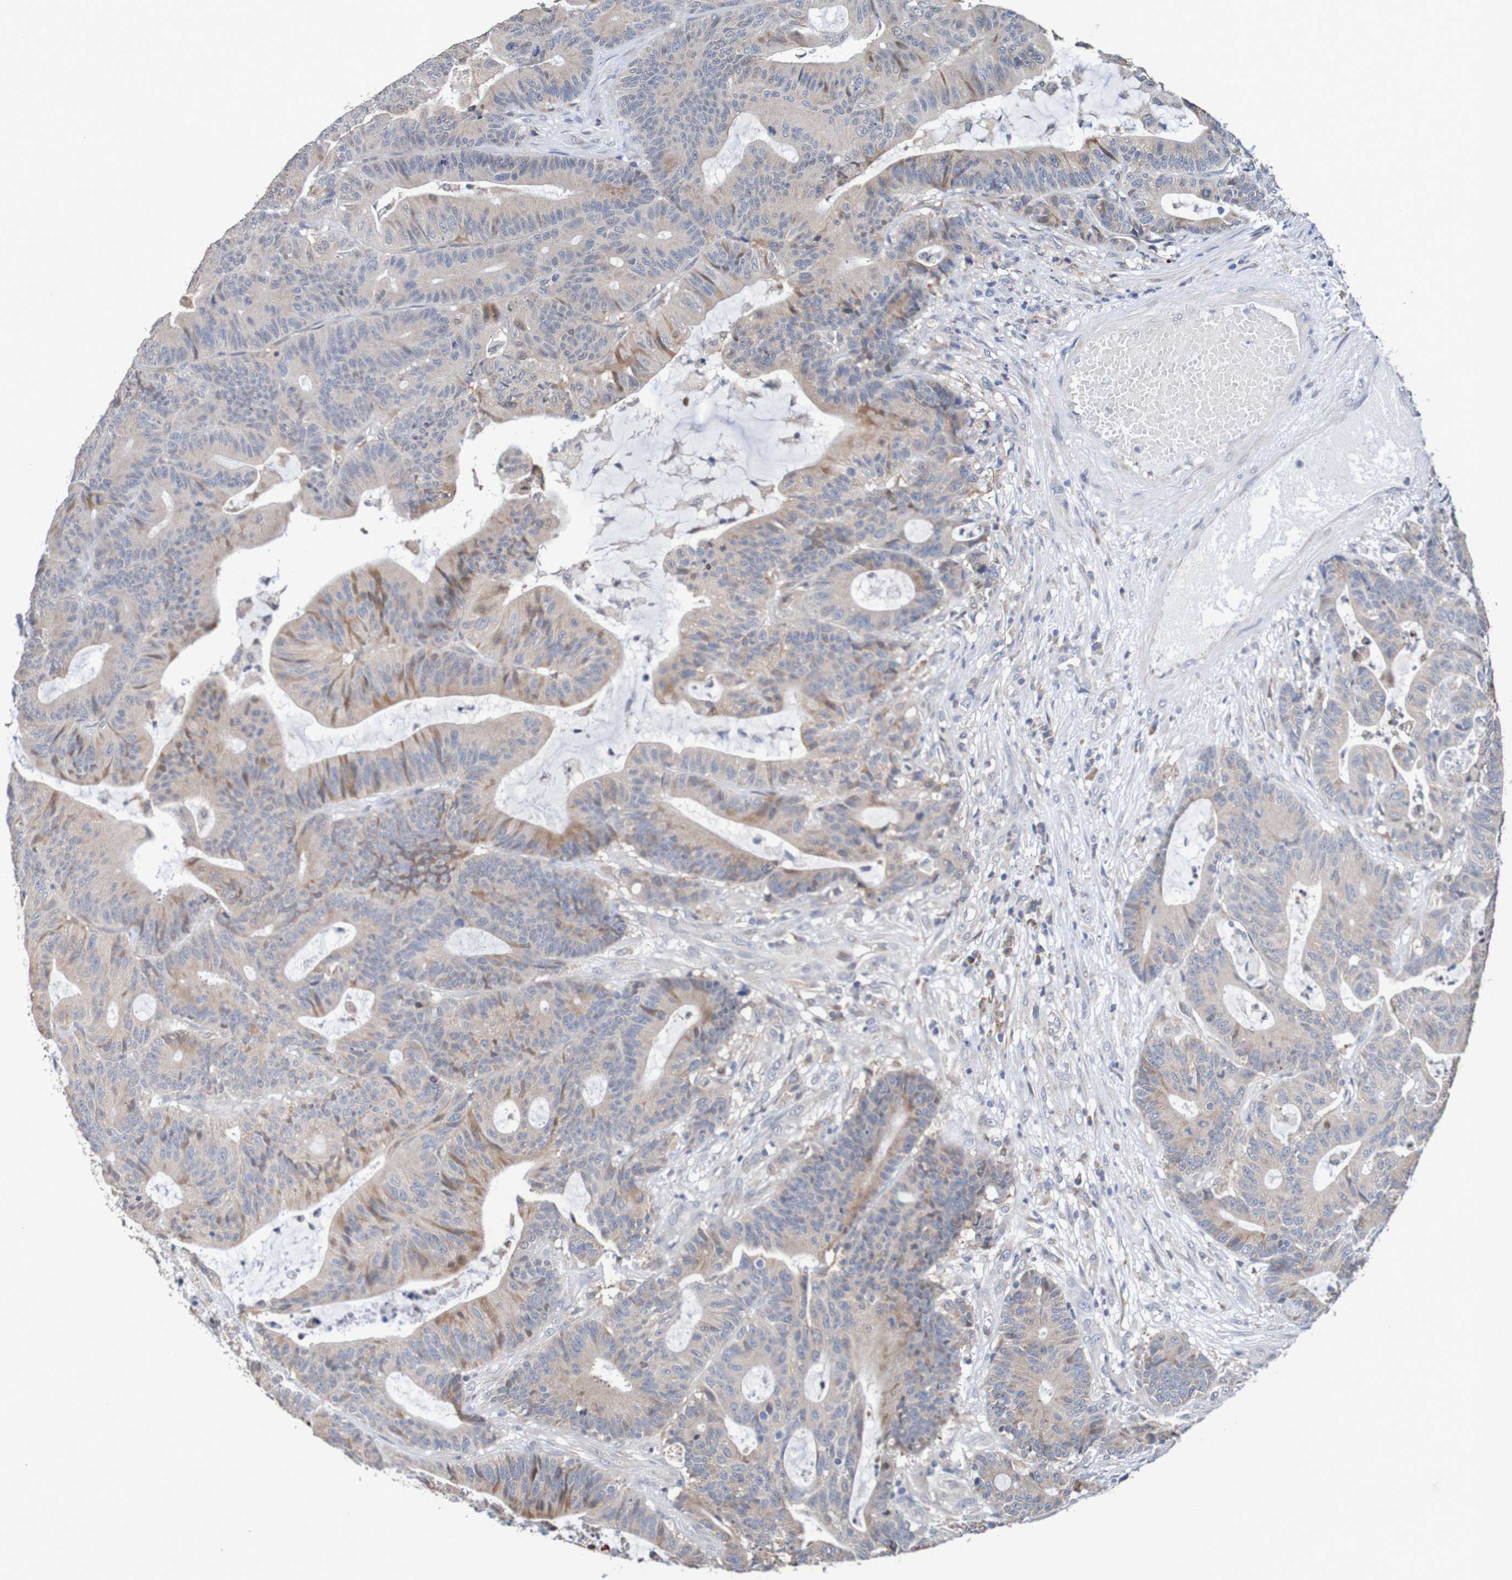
{"staining": {"intensity": "weak", "quantity": ">75%", "location": "cytoplasmic/membranous"}, "tissue": "colorectal cancer", "cell_type": "Tumor cells", "image_type": "cancer", "snomed": [{"axis": "morphology", "description": "Adenocarcinoma, NOS"}, {"axis": "topography", "description": "Colon"}], "caption": "IHC micrograph of colorectal cancer (adenocarcinoma) stained for a protein (brown), which exhibits low levels of weak cytoplasmic/membranous expression in about >75% of tumor cells.", "gene": "FIBP", "patient": {"sex": "female", "age": 84}}